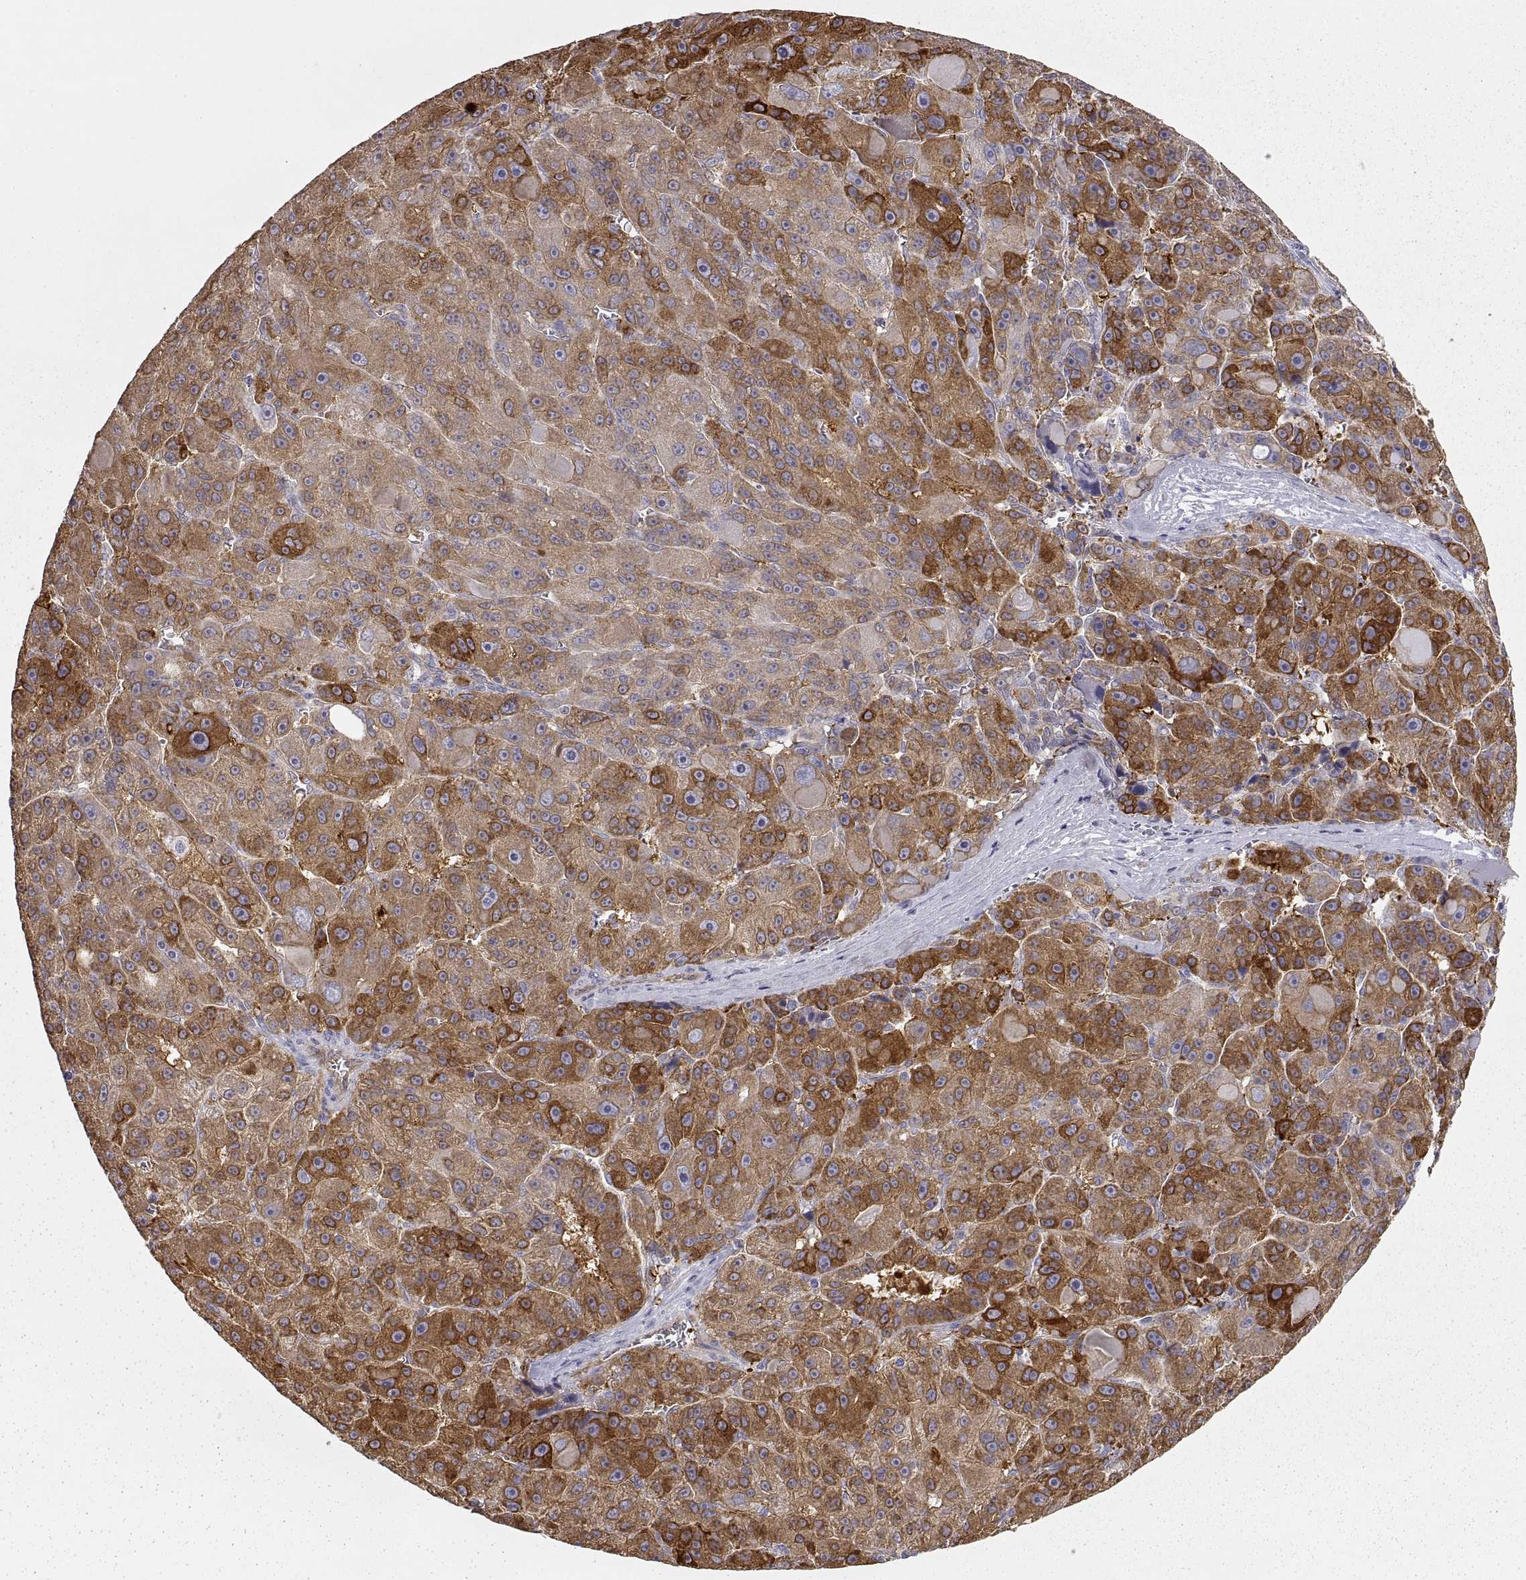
{"staining": {"intensity": "strong", "quantity": ">75%", "location": "cytoplasmic/membranous"}, "tissue": "liver cancer", "cell_type": "Tumor cells", "image_type": "cancer", "snomed": [{"axis": "morphology", "description": "Carcinoma, Hepatocellular, NOS"}, {"axis": "topography", "description": "Liver"}], "caption": "Immunohistochemical staining of hepatocellular carcinoma (liver) demonstrates high levels of strong cytoplasmic/membranous protein positivity in approximately >75% of tumor cells. (Stains: DAB in brown, nuclei in blue, Microscopy: brightfield microscopy at high magnification).", "gene": "HSP90AB1", "patient": {"sex": "male", "age": 76}}